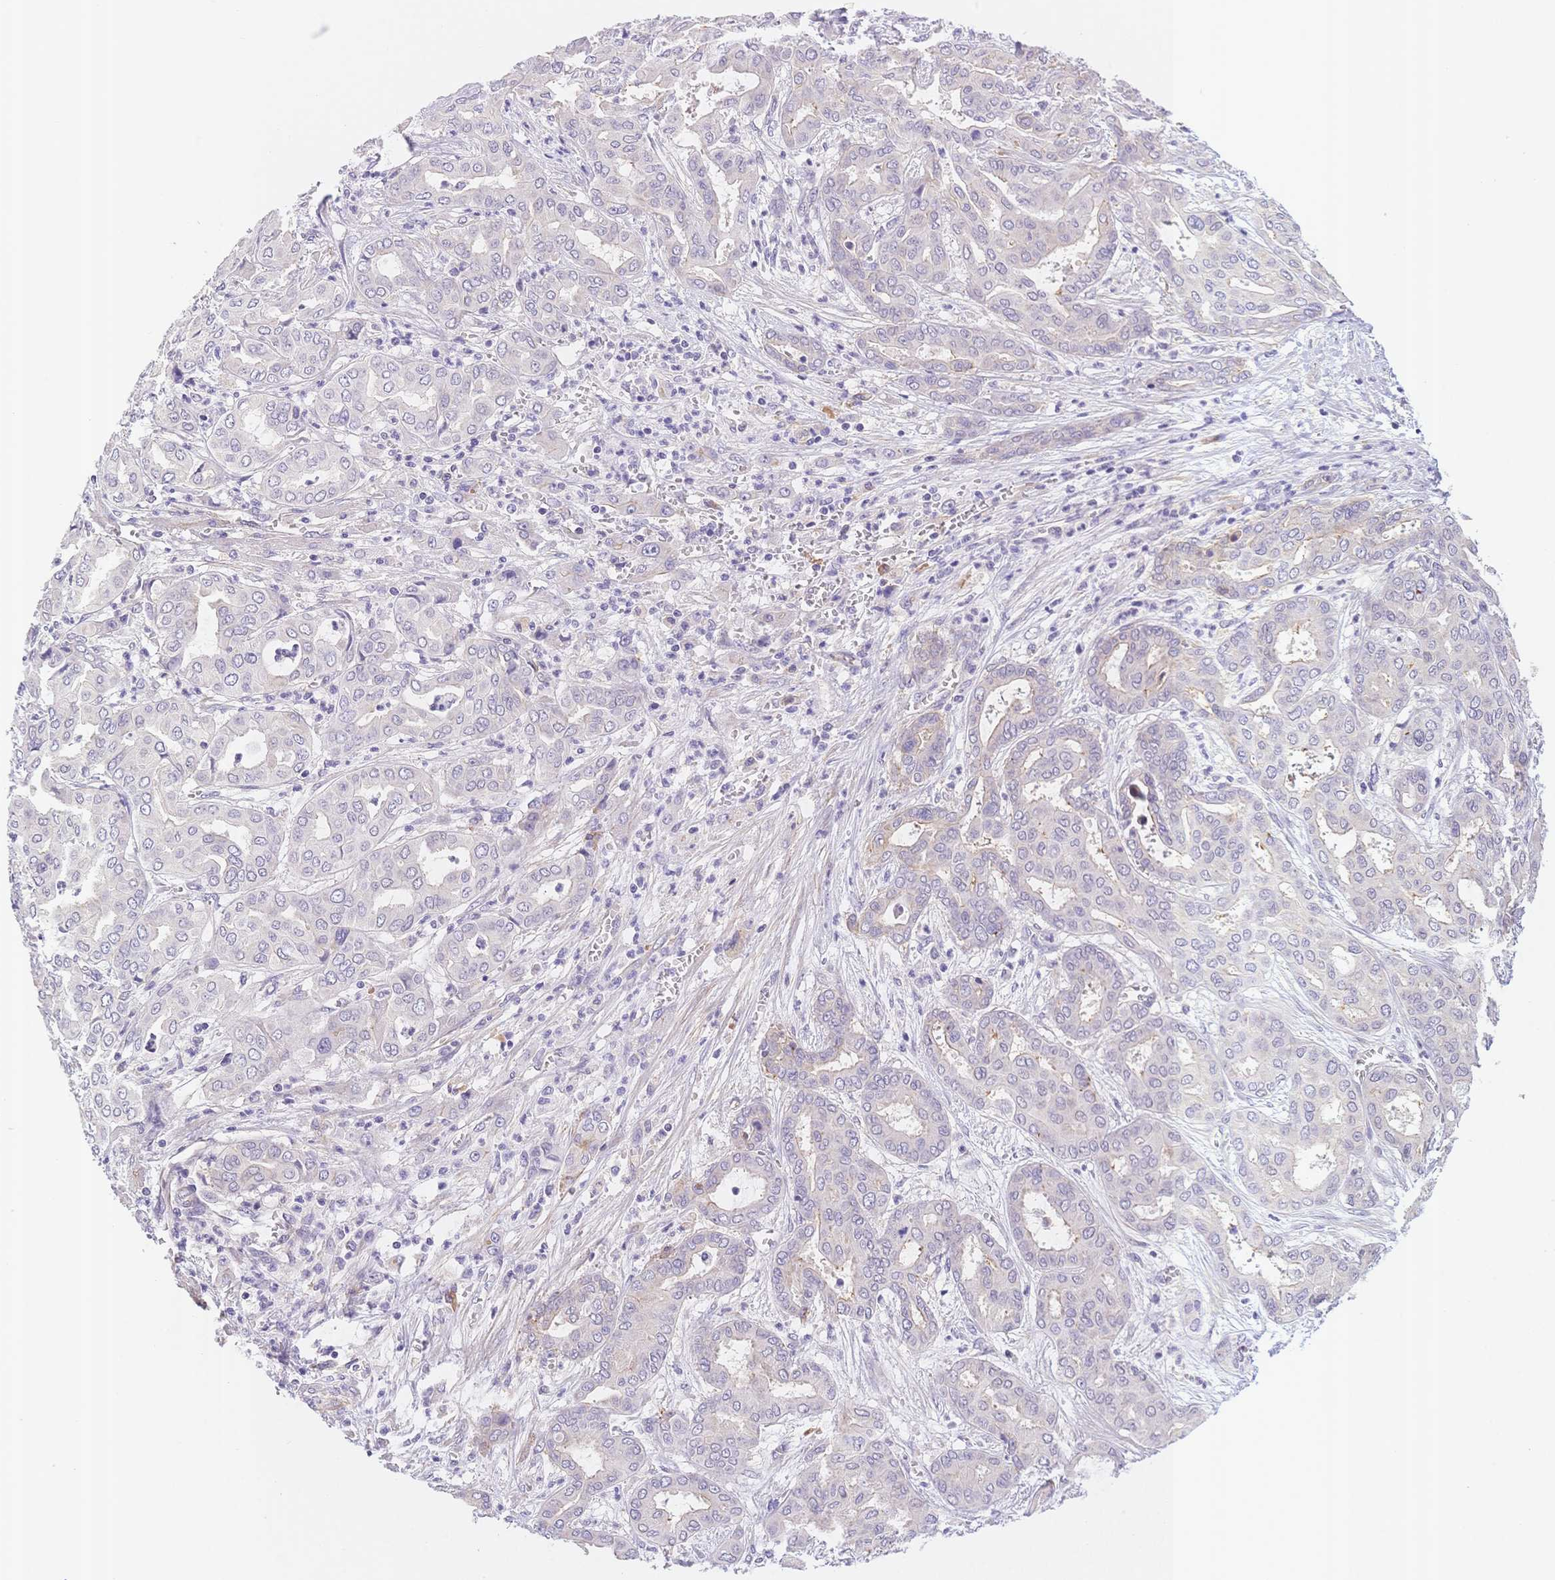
{"staining": {"intensity": "negative", "quantity": "none", "location": "none"}, "tissue": "liver cancer", "cell_type": "Tumor cells", "image_type": "cancer", "snomed": [{"axis": "morphology", "description": "Cholangiocarcinoma"}, {"axis": "topography", "description": "Liver"}], "caption": "High power microscopy histopathology image of an IHC image of liver cholangiocarcinoma, revealing no significant staining in tumor cells.", "gene": "CSN1S1", "patient": {"sex": "female", "age": 64}}